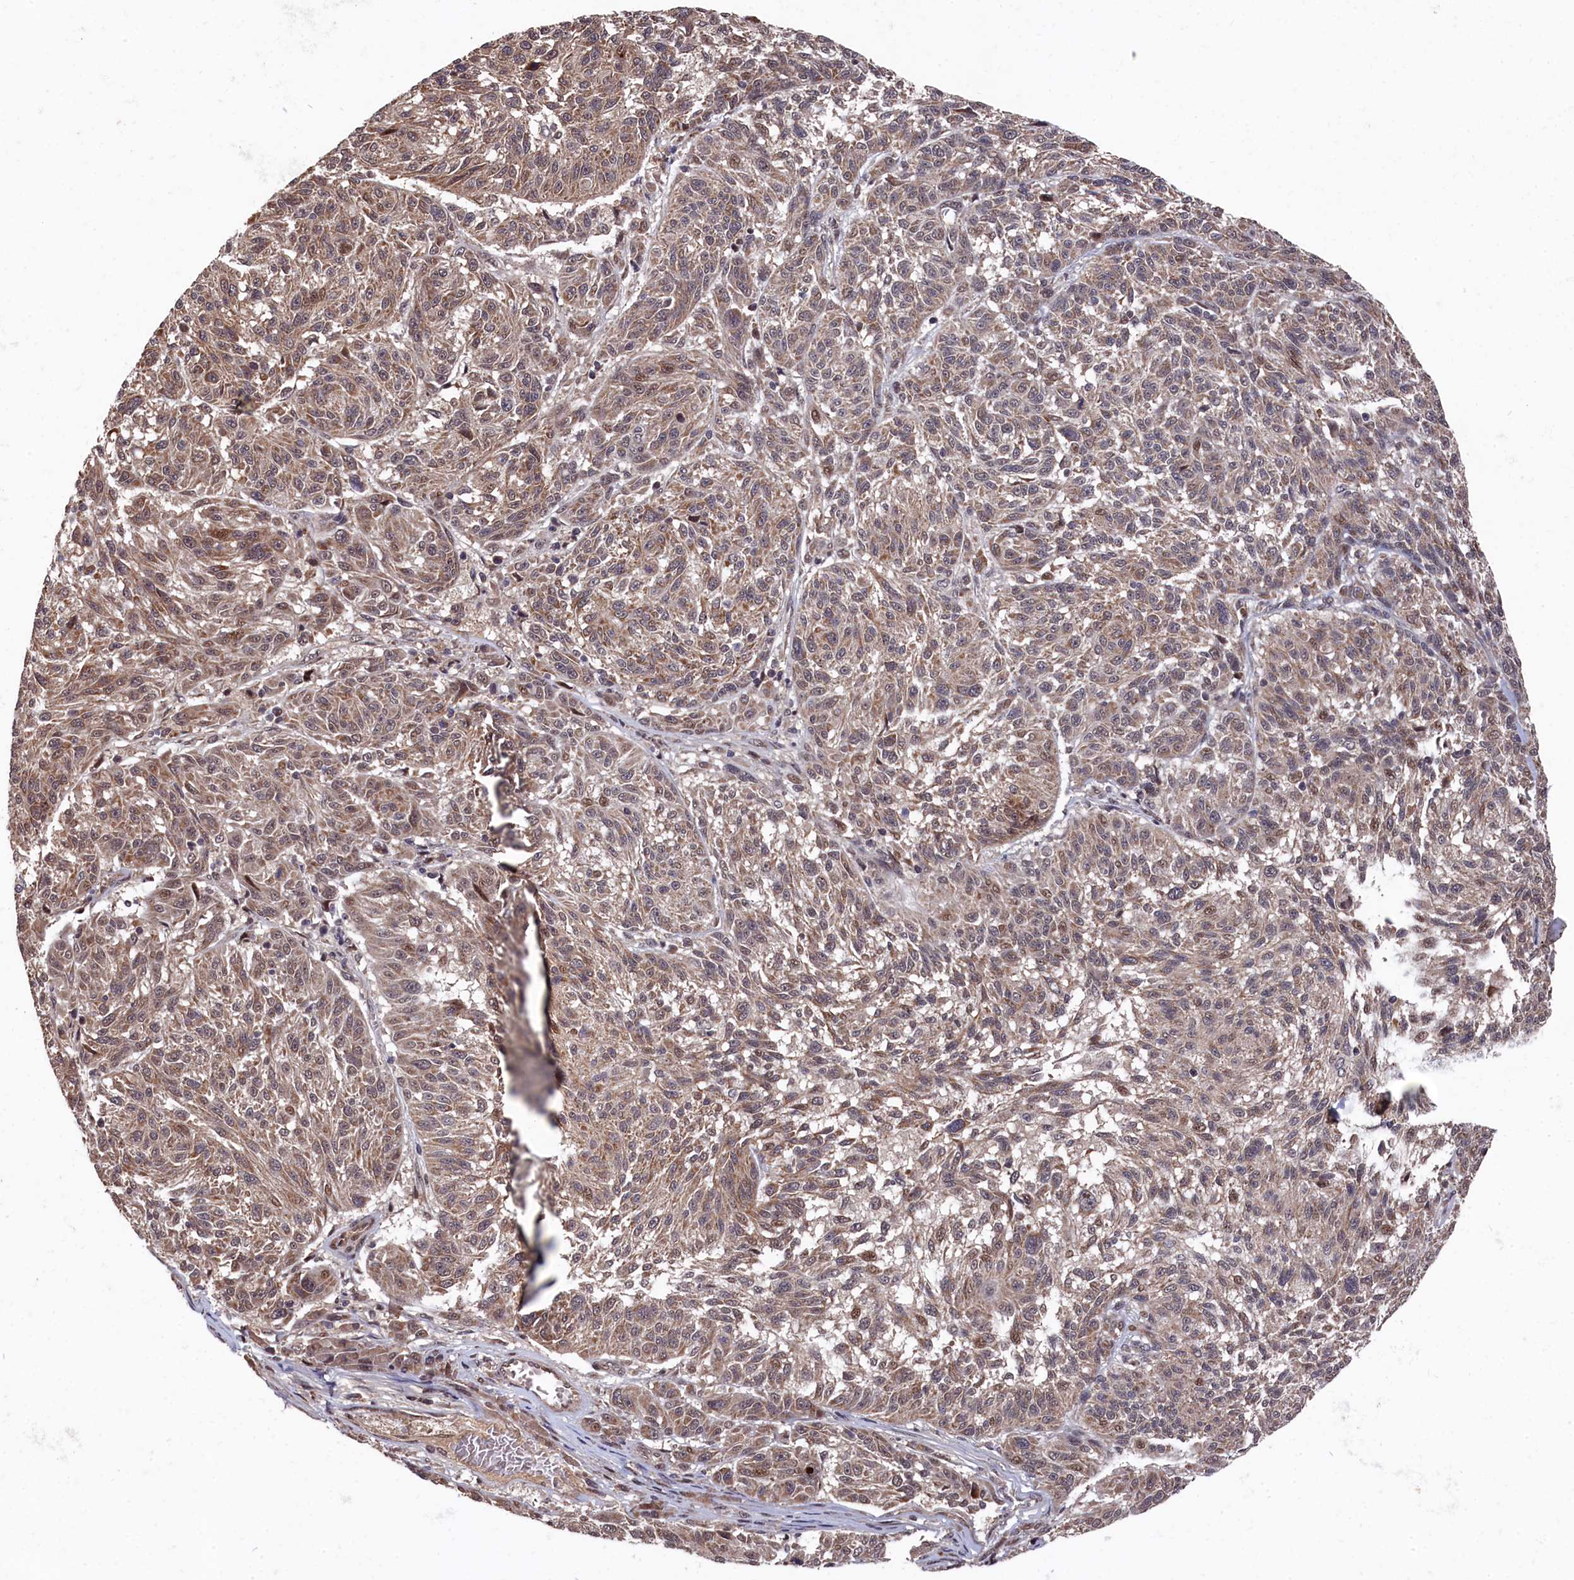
{"staining": {"intensity": "moderate", "quantity": ">75%", "location": "cytoplasmic/membranous"}, "tissue": "melanoma", "cell_type": "Tumor cells", "image_type": "cancer", "snomed": [{"axis": "morphology", "description": "Malignant melanoma, NOS"}, {"axis": "topography", "description": "Skin"}], "caption": "Malignant melanoma was stained to show a protein in brown. There is medium levels of moderate cytoplasmic/membranous staining in approximately >75% of tumor cells.", "gene": "CLPX", "patient": {"sex": "male", "age": 53}}